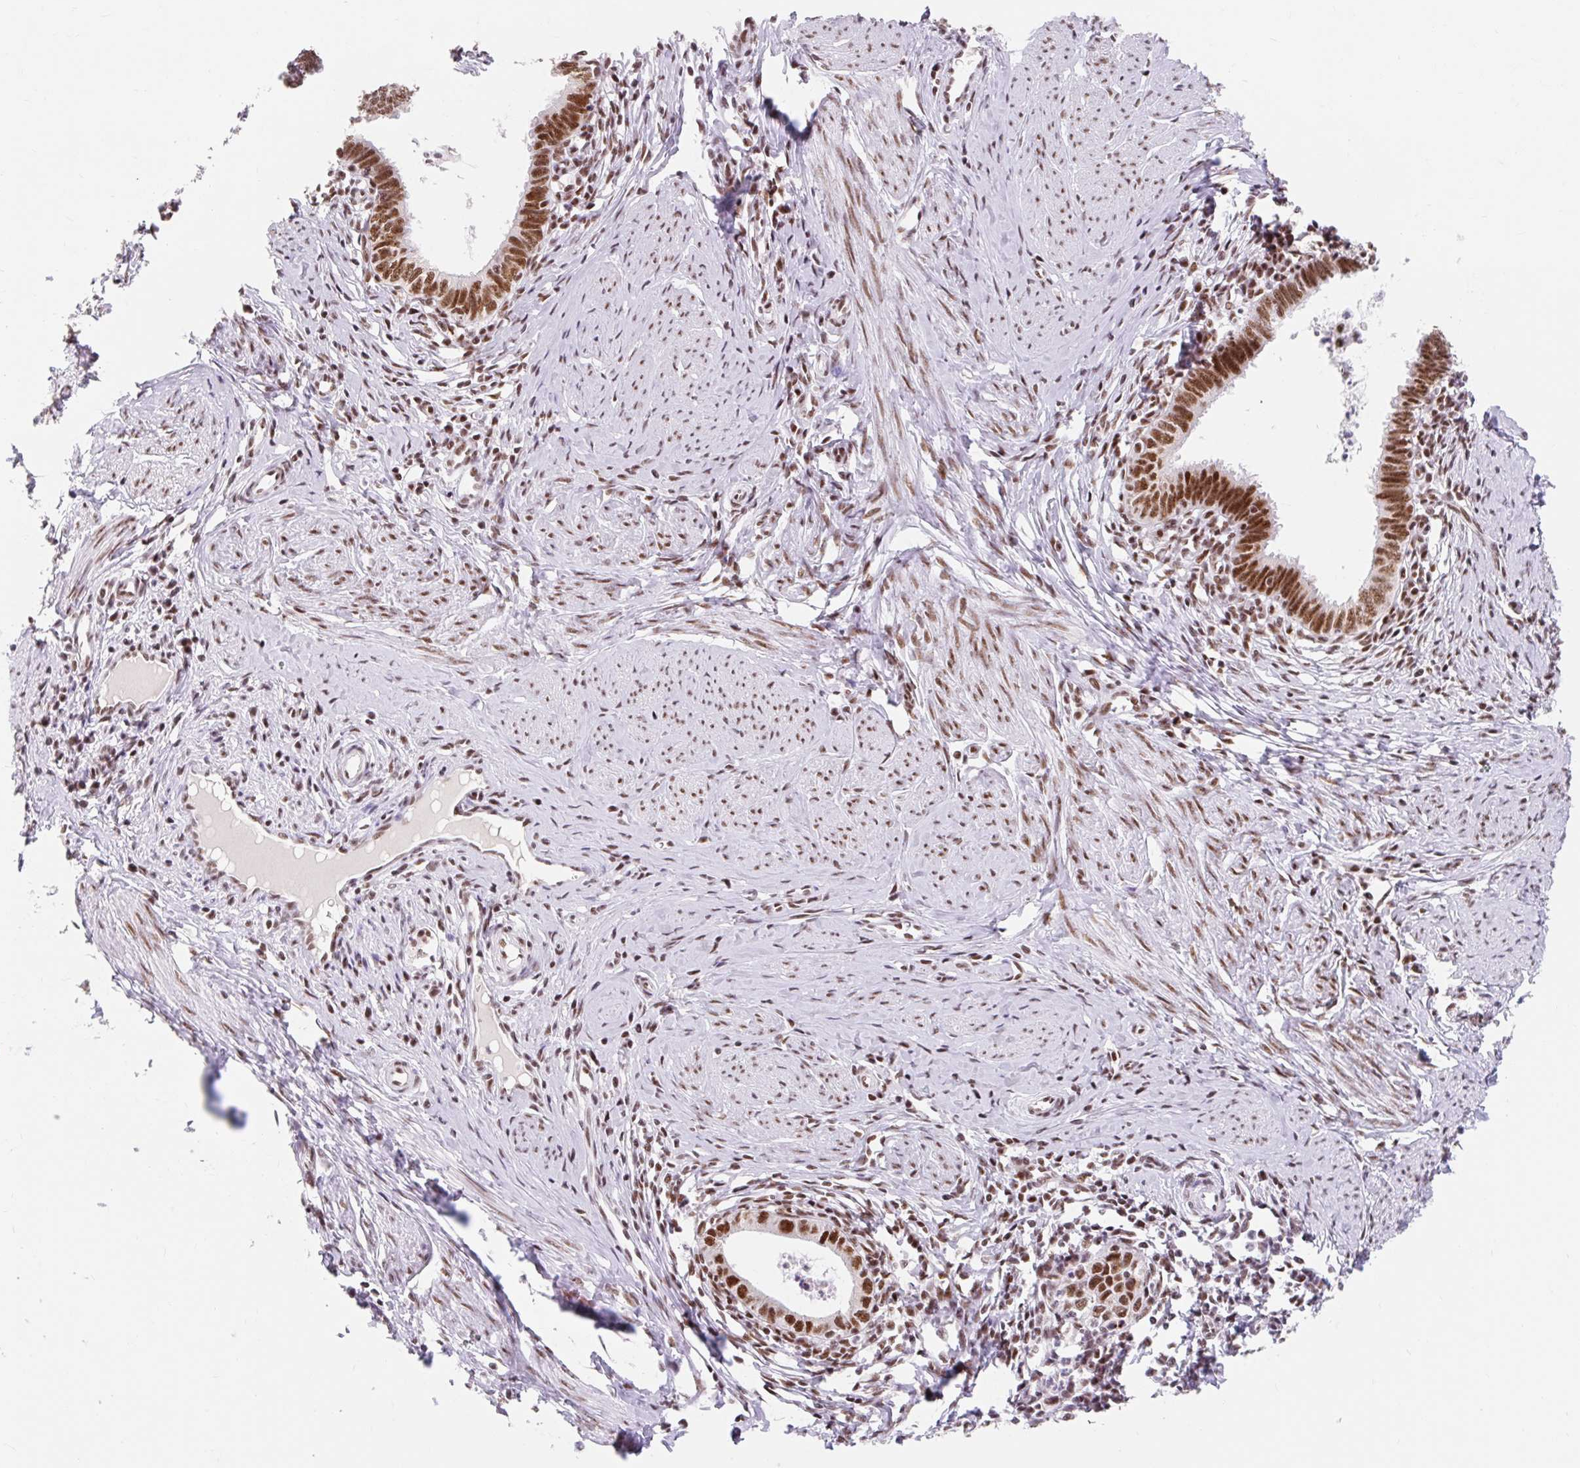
{"staining": {"intensity": "strong", "quantity": ">75%", "location": "nuclear"}, "tissue": "cervical cancer", "cell_type": "Tumor cells", "image_type": "cancer", "snomed": [{"axis": "morphology", "description": "Adenocarcinoma, NOS"}, {"axis": "topography", "description": "Cervix"}], "caption": "Tumor cells display strong nuclear staining in approximately >75% of cells in adenocarcinoma (cervical).", "gene": "SRSF10", "patient": {"sex": "female", "age": 36}}